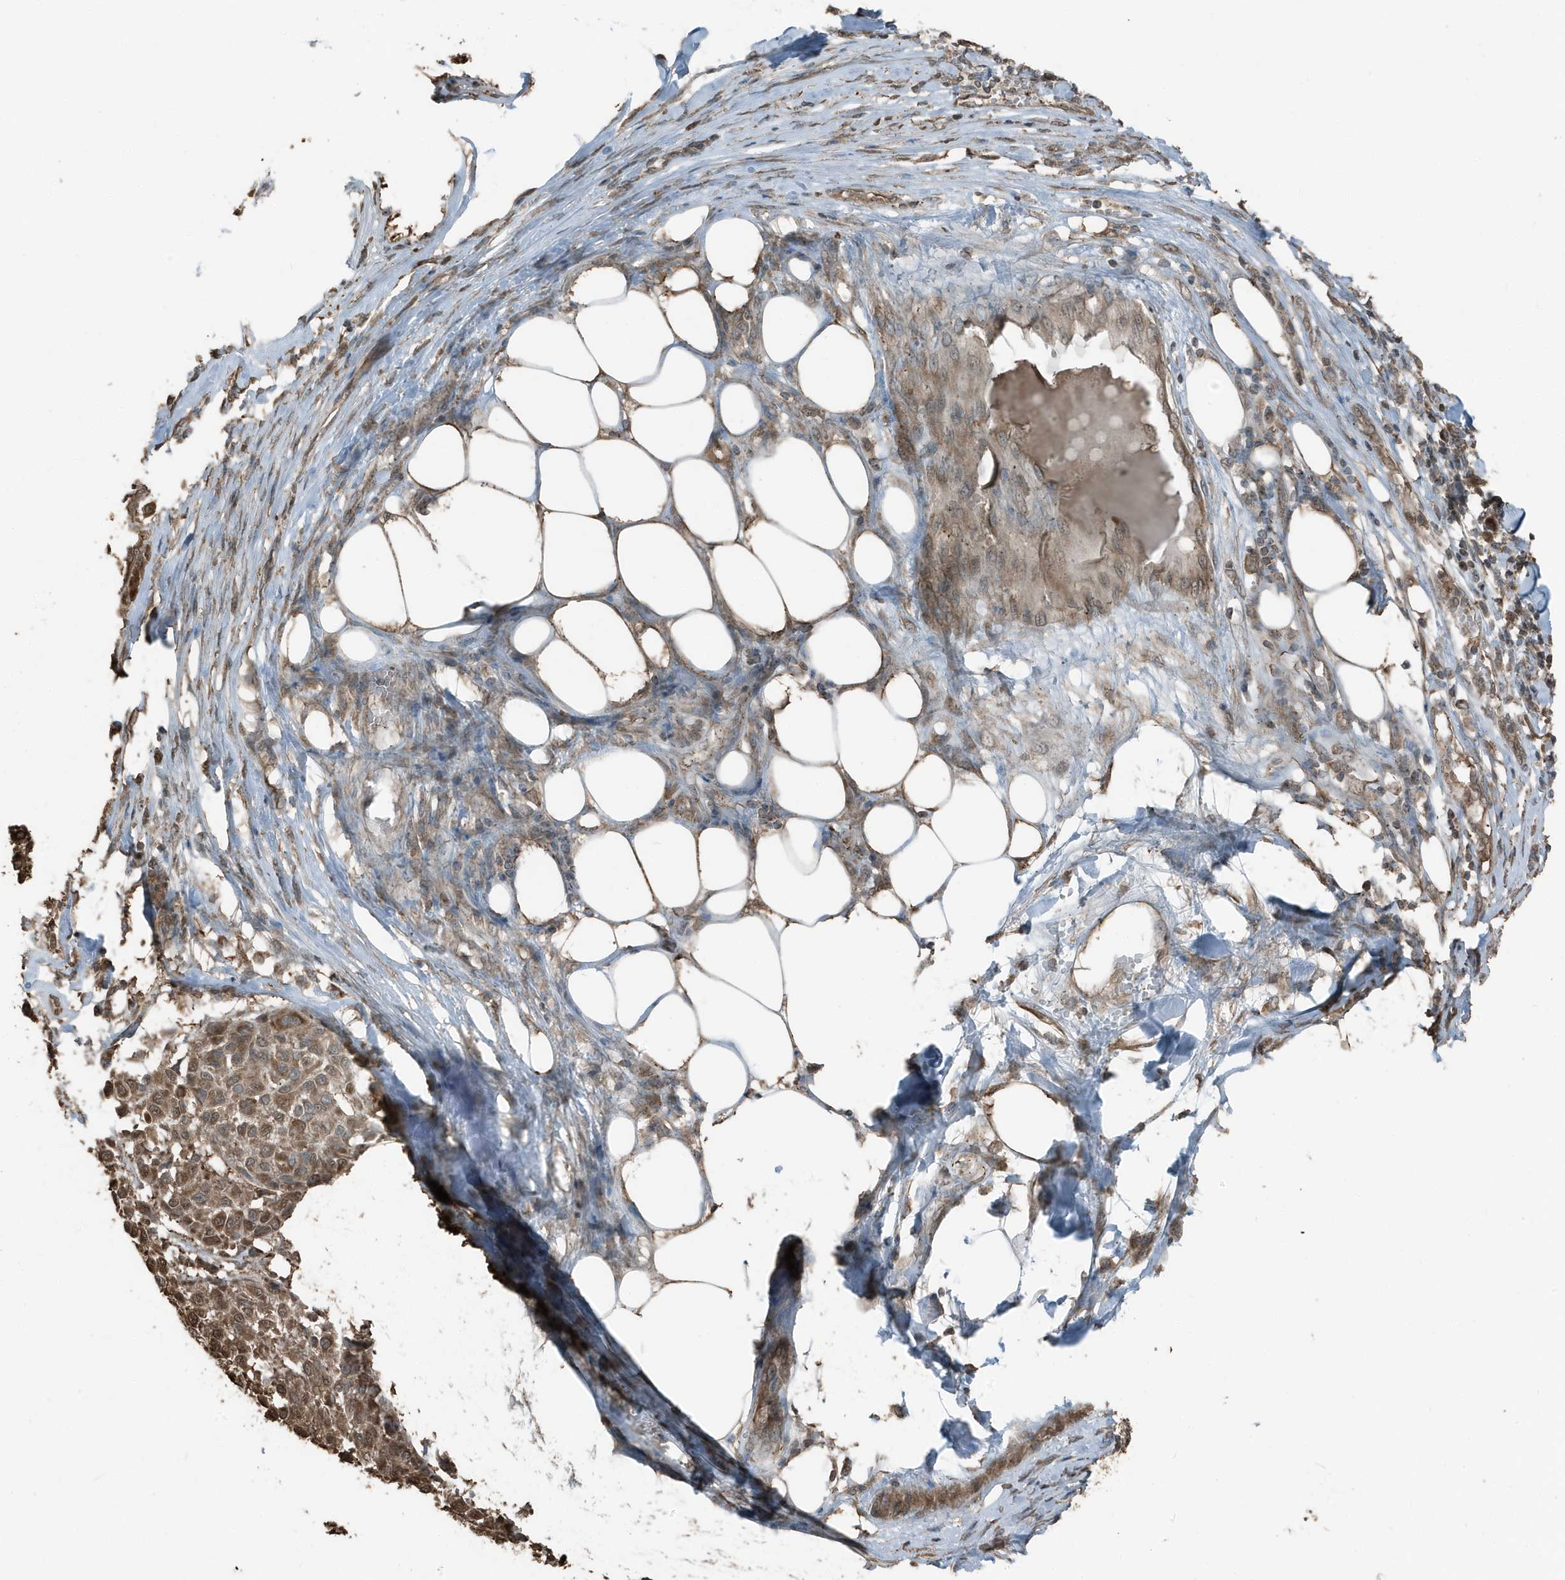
{"staining": {"intensity": "moderate", "quantity": ">75%", "location": "cytoplasmic/membranous"}, "tissue": "melanoma", "cell_type": "Tumor cells", "image_type": "cancer", "snomed": [{"axis": "morphology", "description": "Malignant melanoma, Metastatic site"}, {"axis": "topography", "description": "Soft tissue"}], "caption": "This is an image of immunohistochemistry staining of malignant melanoma (metastatic site), which shows moderate positivity in the cytoplasmic/membranous of tumor cells.", "gene": "AZI2", "patient": {"sex": "male", "age": 41}}